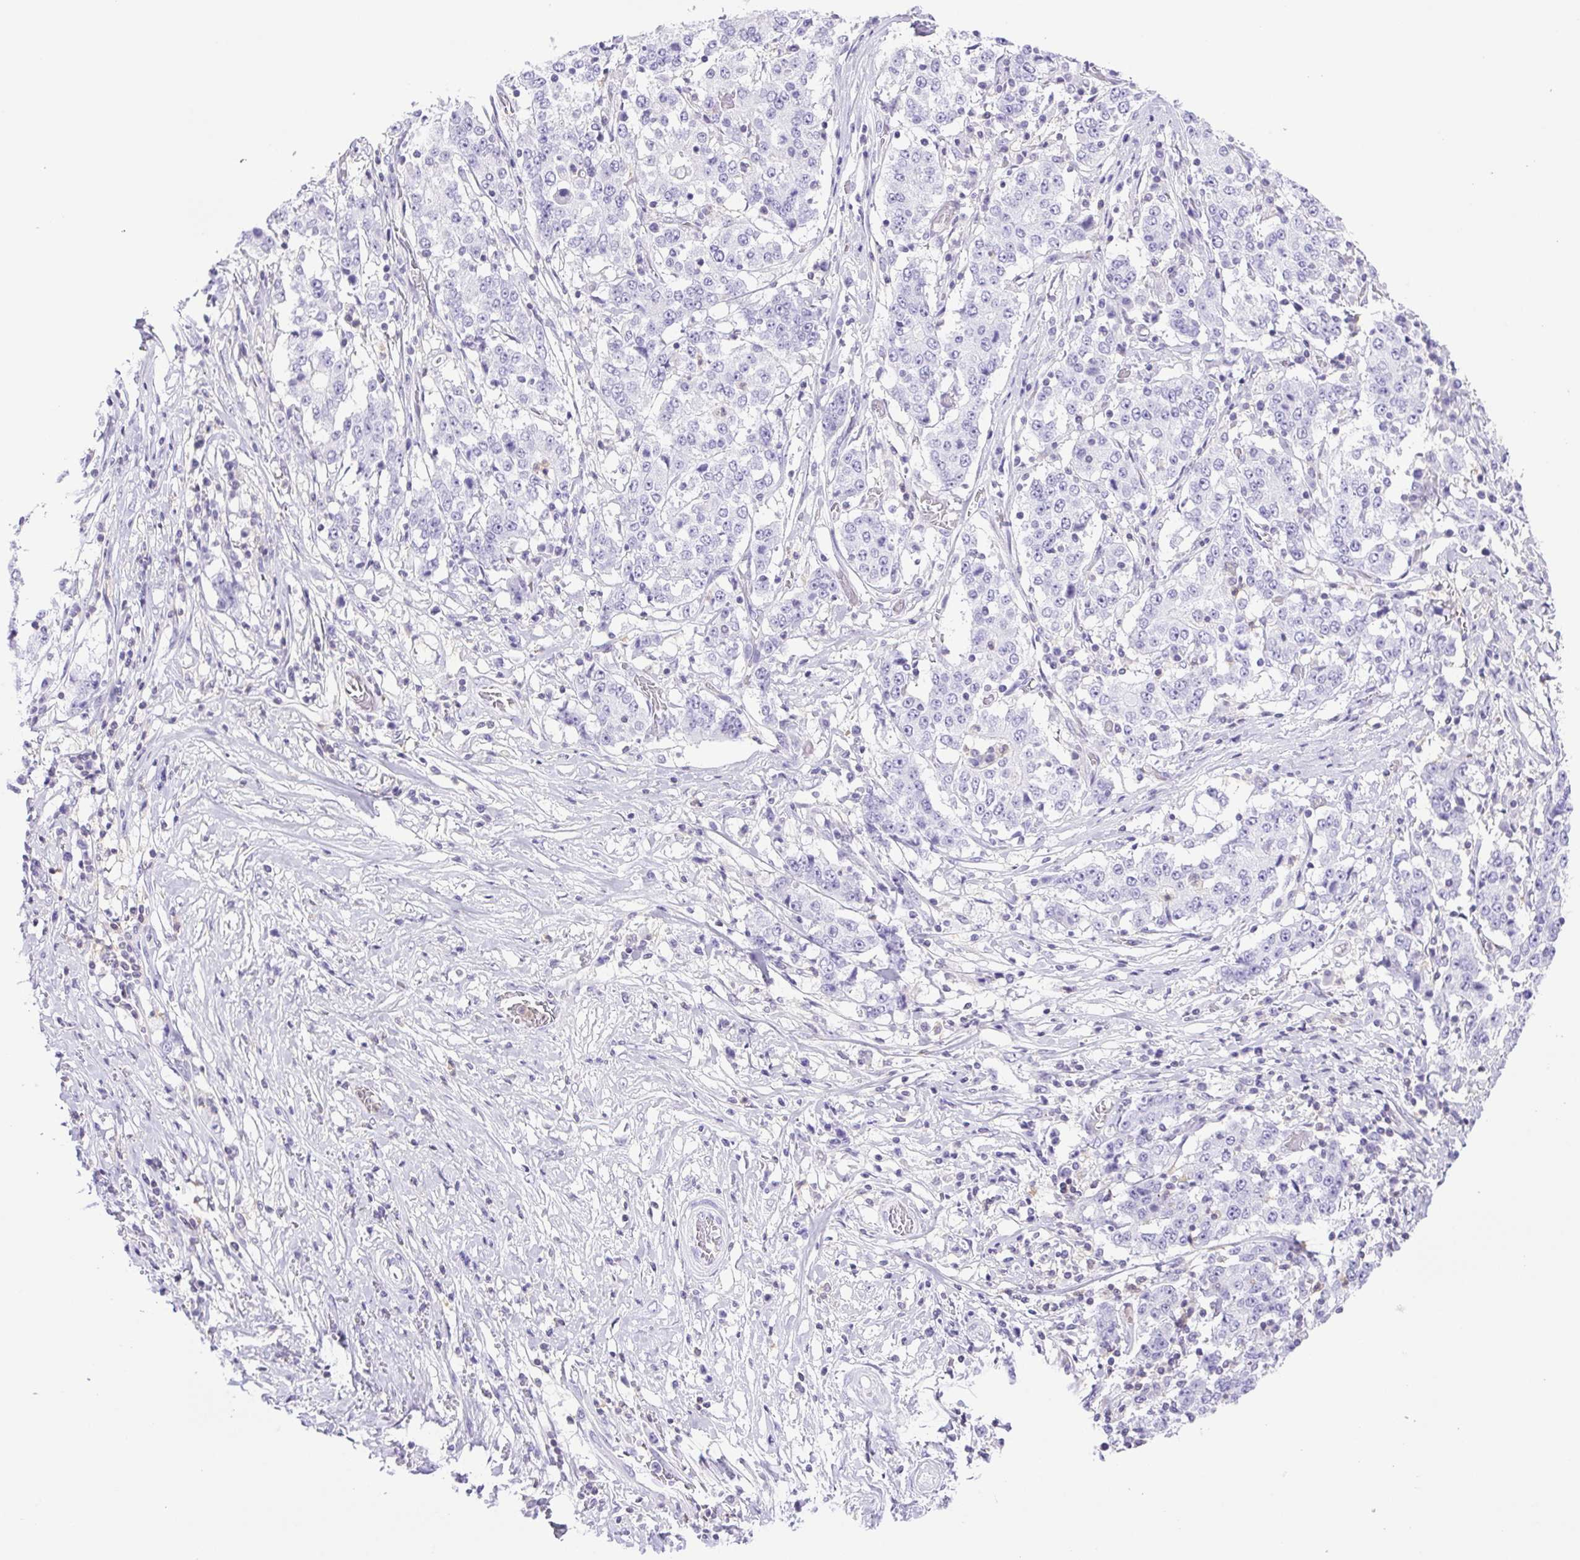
{"staining": {"intensity": "negative", "quantity": "none", "location": "none"}, "tissue": "stomach cancer", "cell_type": "Tumor cells", "image_type": "cancer", "snomed": [{"axis": "morphology", "description": "Adenocarcinoma, NOS"}, {"axis": "topography", "description": "Stomach"}], "caption": "IHC image of stomach cancer (adenocarcinoma) stained for a protein (brown), which displays no positivity in tumor cells.", "gene": "SYNPR", "patient": {"sex": "male", "age": 59}}